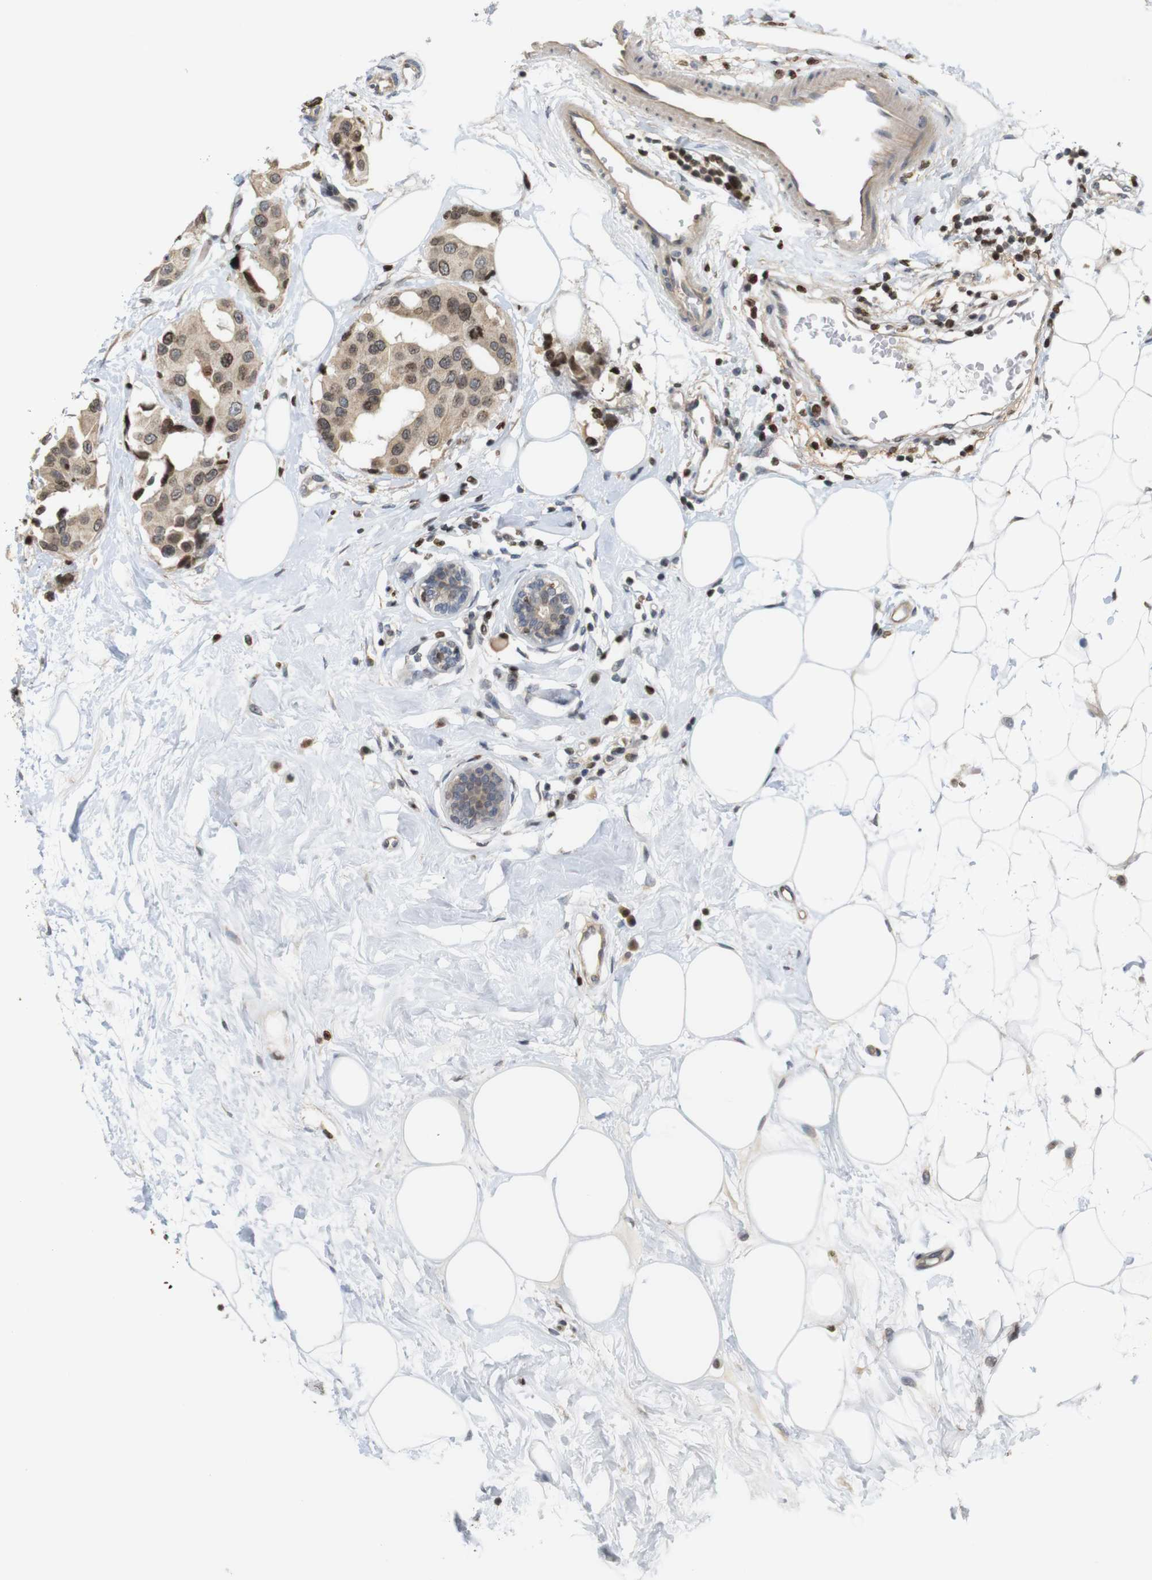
{"staining": {"intensity": "moderate", "quantity": "25%-75%", "location": "cytoplasmic/membranous,nuclear"}, "tissue": "breast cancer", "cell_type": "Tumor cells", "image_type": "cancer", "snomed": [{"axis": "morphology", "description": "Normal tissue, NOS"}, {"axis": "morphology", "description": "Duct carcinoma"}, {"axis": "topography", "description": "Breast"}], "caption": "Moderate cytoplasmic/membranous and nuclear positivity is present in about 25%-75% of tumor cells in breast intraductal carcinoma.", "gene": "MBD1", "patient": {"sex": "female", "age": 39}}